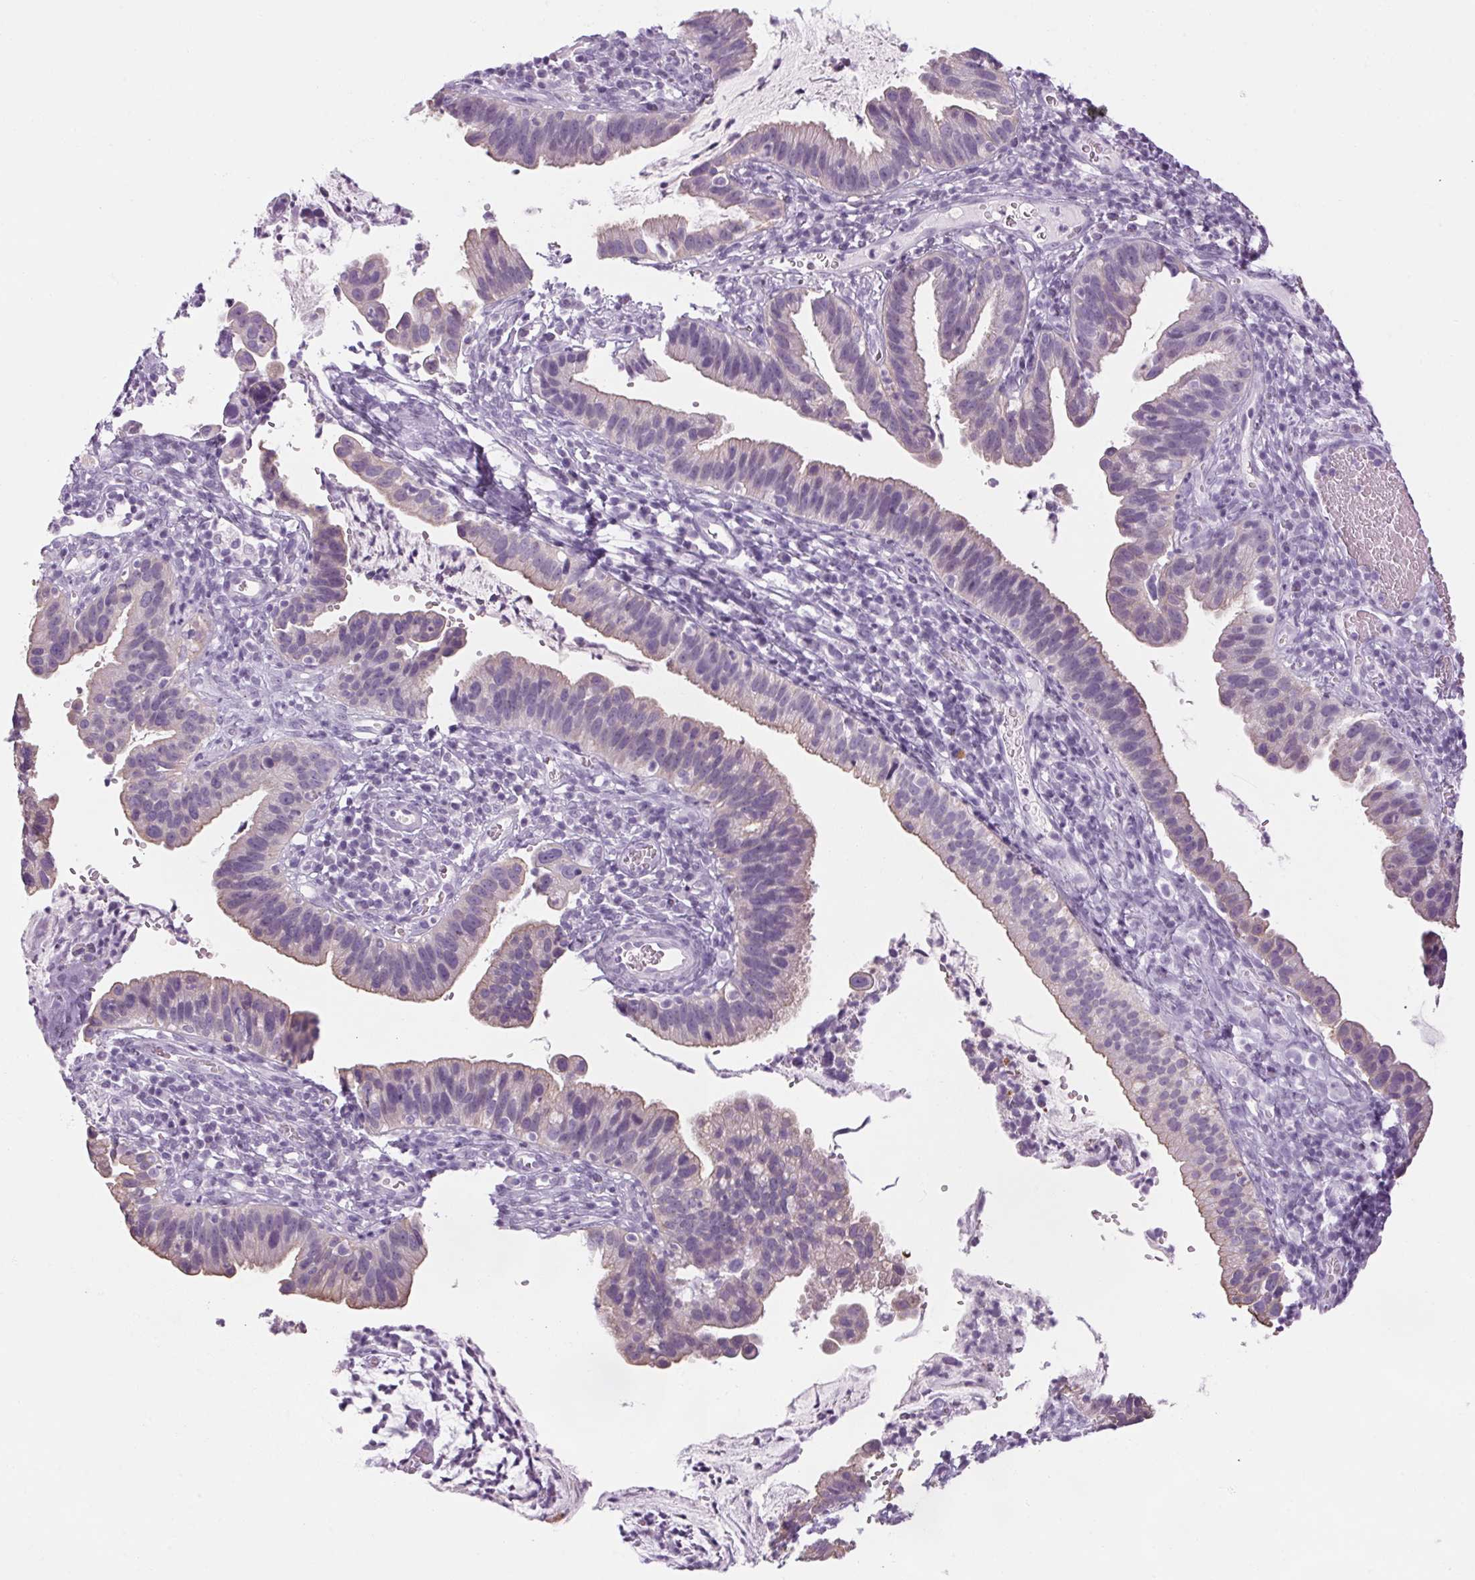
{"staining": {"intensity": "weak", "quantity": "<25%", "location": "cytoplasmic/membranous"}, "tissue": "cervical cancer", "cell_type": "Tumor cells", "image_type": "cancer", "snomed": [{"axis": "morphology", "description": "Adenocarcinoma, NOS"}, {"axis": "topography", "description": "Cervix"}], "caption": "DAB (3,3'-diaminobenzidine) immunohistochemical staining of human adenocarcinoma (cervical) shows no significant positivity in tumor cells.", "gene": "RPTN", "patient": {"sex": "female", "age": 34}}